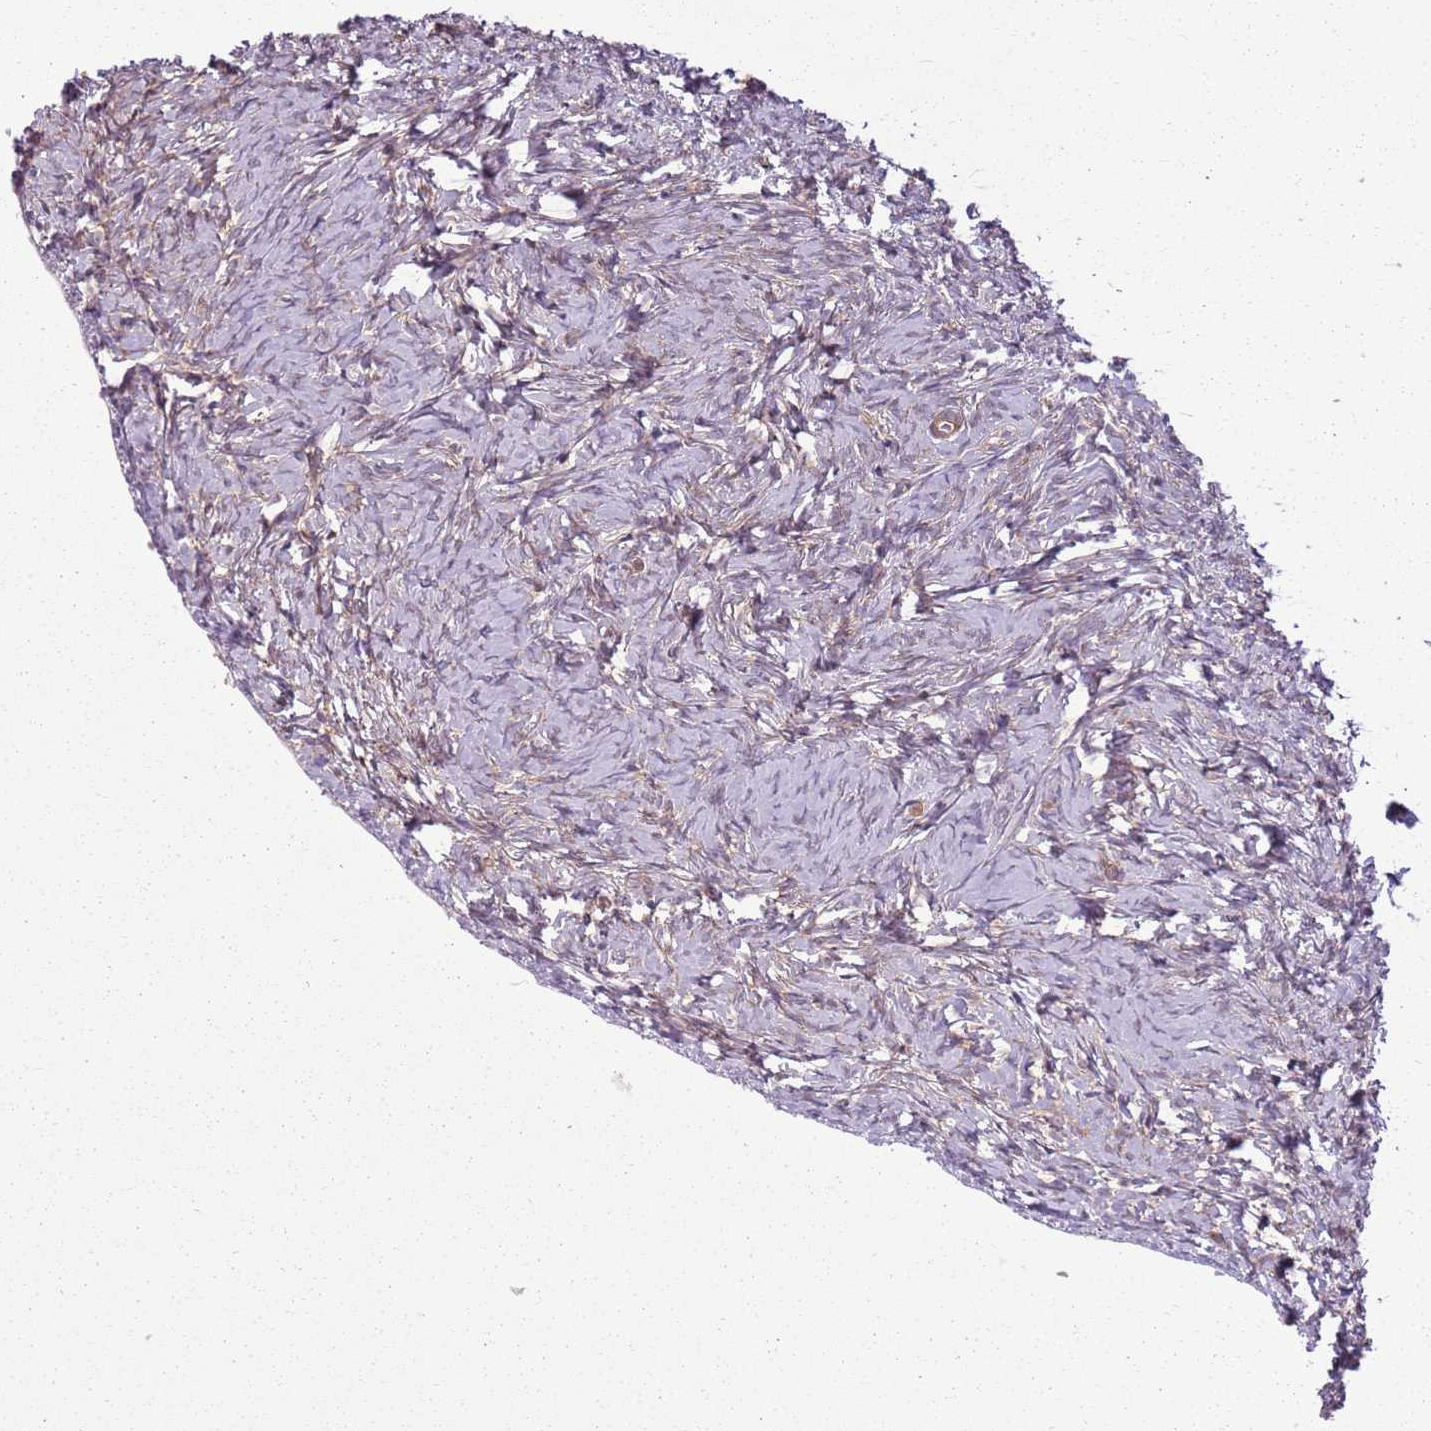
{"staining": {"intensity": "weak", "quantity": "<25%", "location": "cytoplasmic/membranous"}, "tissue": "ovary", "cell_type": "Ovarian stroma cells", "image_type": "normal", "snomed": [{"axis": "morphology", "description": "Normal tissue, NOS"}, {"axis": "topography", "description": "Ovary"}], "caption": "An IHC image of benign ovary is shown. There is no staining in ovarian stroma cells of ovary.", "gene": "RPL21", "patient": {"sex": "female", "age": 51}}